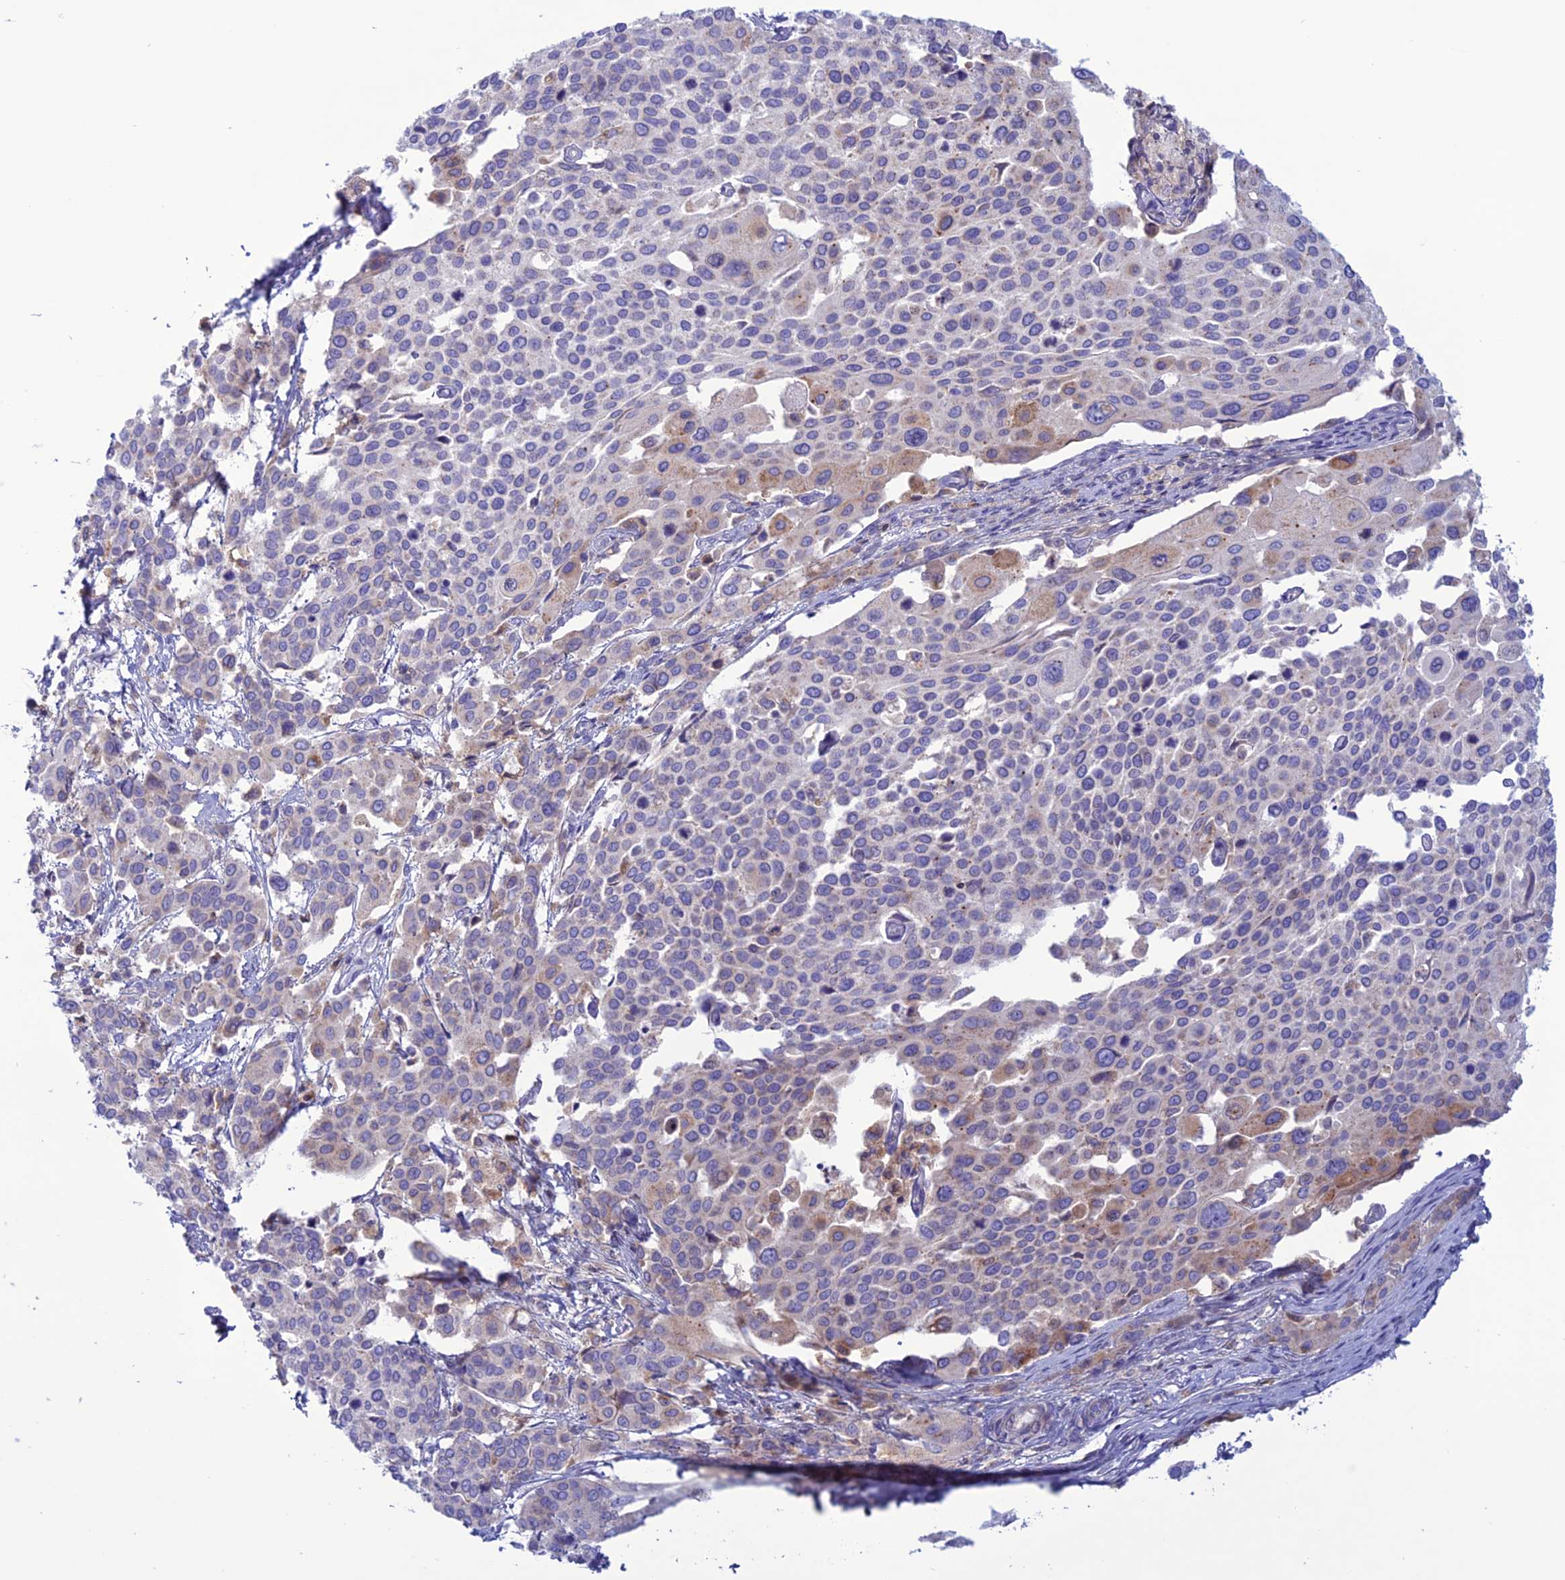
{"staining": {"intensity": "negative", "quantity": "none", "location": "none"}, "tissue": "cervical cancer", "cell_type": "Tumor cells", "image_type": "cancer", "snomed": [{"axis": "morphology", "description": "Squamous cell carcinoma, NOS"}, {"axis": "topography", "description": "Cervix"}], "caption": "Immunohistochemical staining of cervical cancer shows no significant expression in tumor cells.", "gene": "CLCN7", "patient": {"sex": "female", "age": 44}}